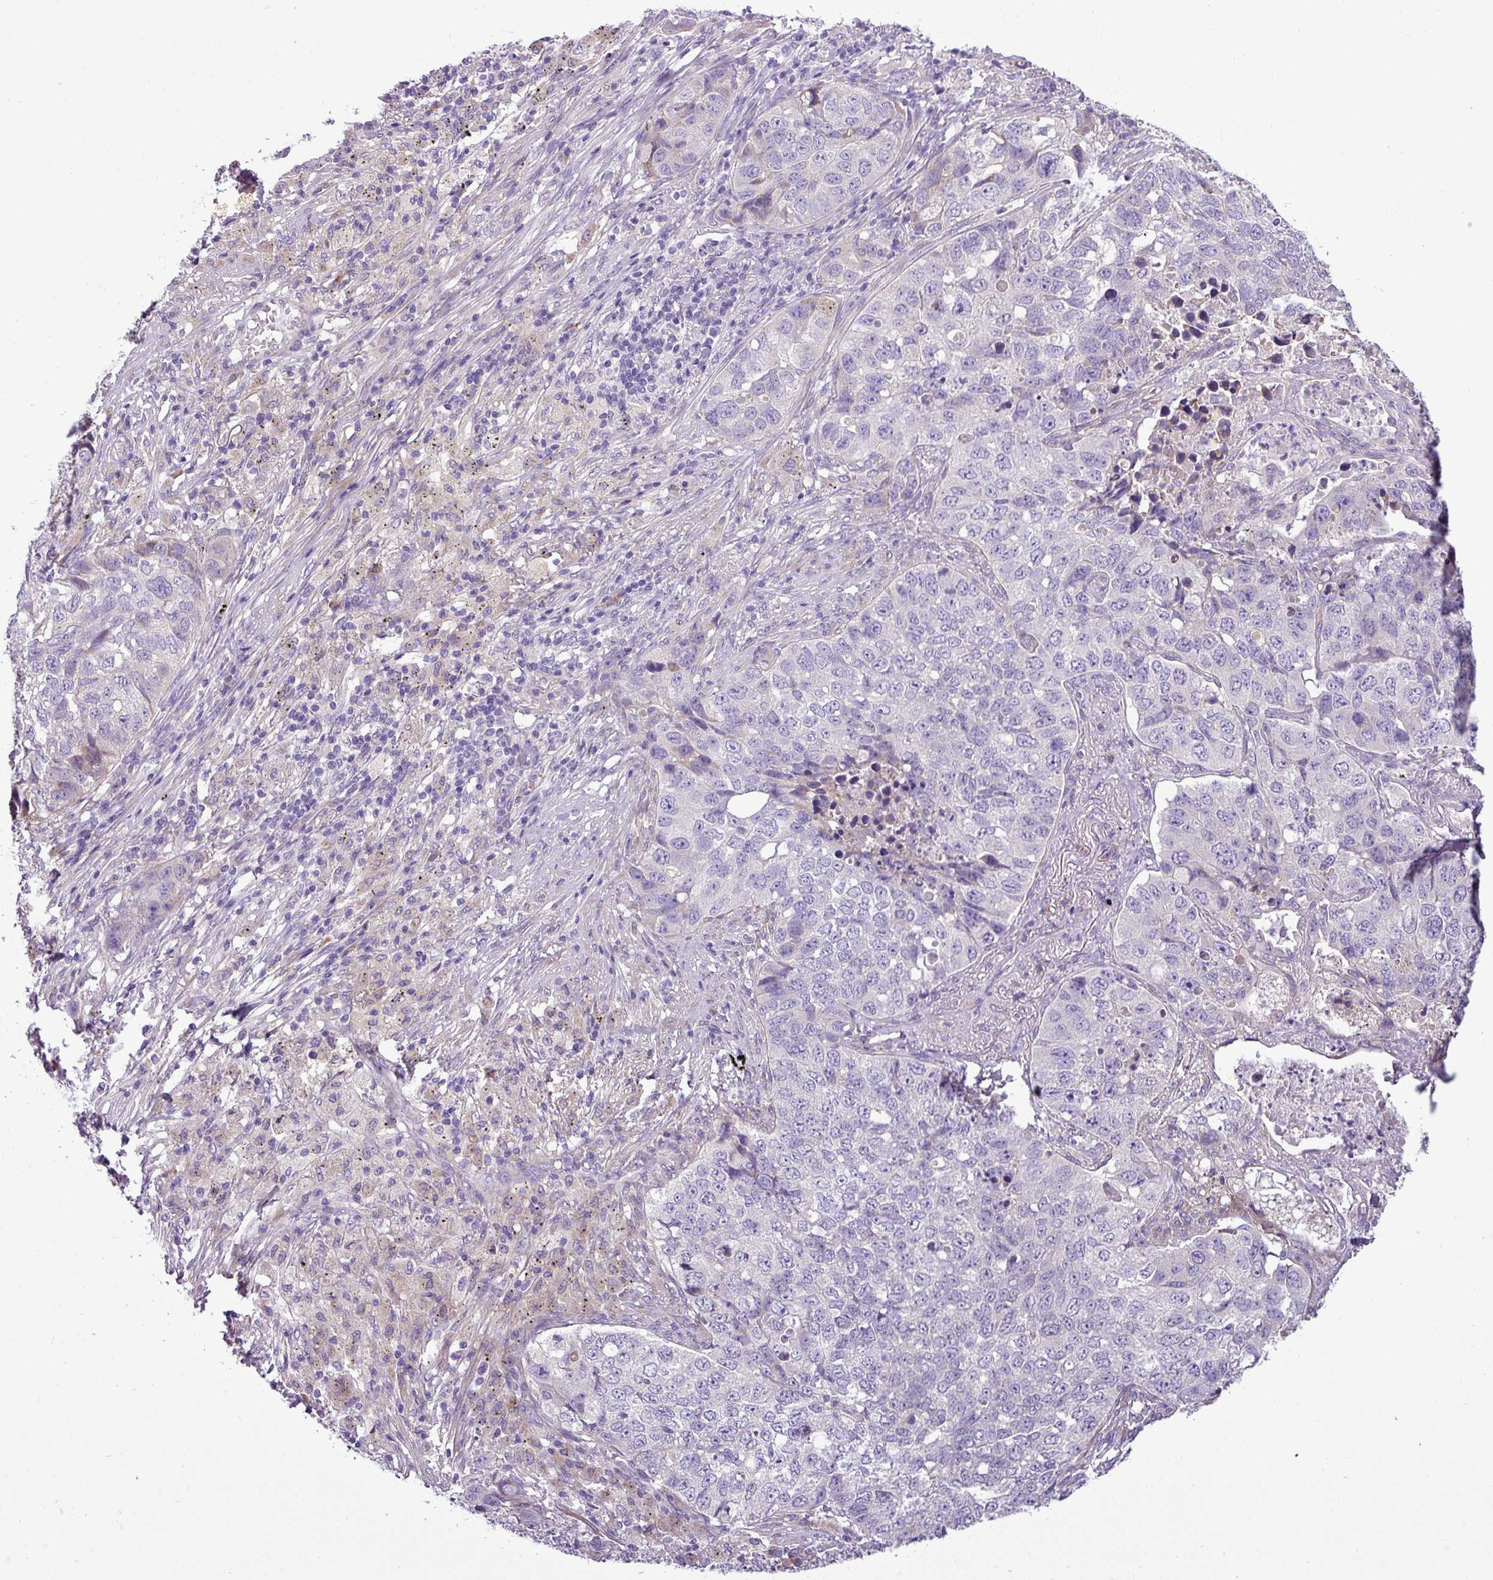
{"staining": {"intensity": "negative", "quantity": "none", "location": "none"}, "tissue": "lung cancer", "cell_type": "Tumor cells", "image_type": "cancer", "snomed": [{"axis": "morphology", "description": "Squamous cell carcinoma, NOS"}, {"axis": "topography", "description": "Lung"}], "caption": "Tumor cells are negative for protein expression in human lung cancer (squamous cell carcinoma).", "gene": "MOCS3", "patient": {"sex": "male", "age": 60}}